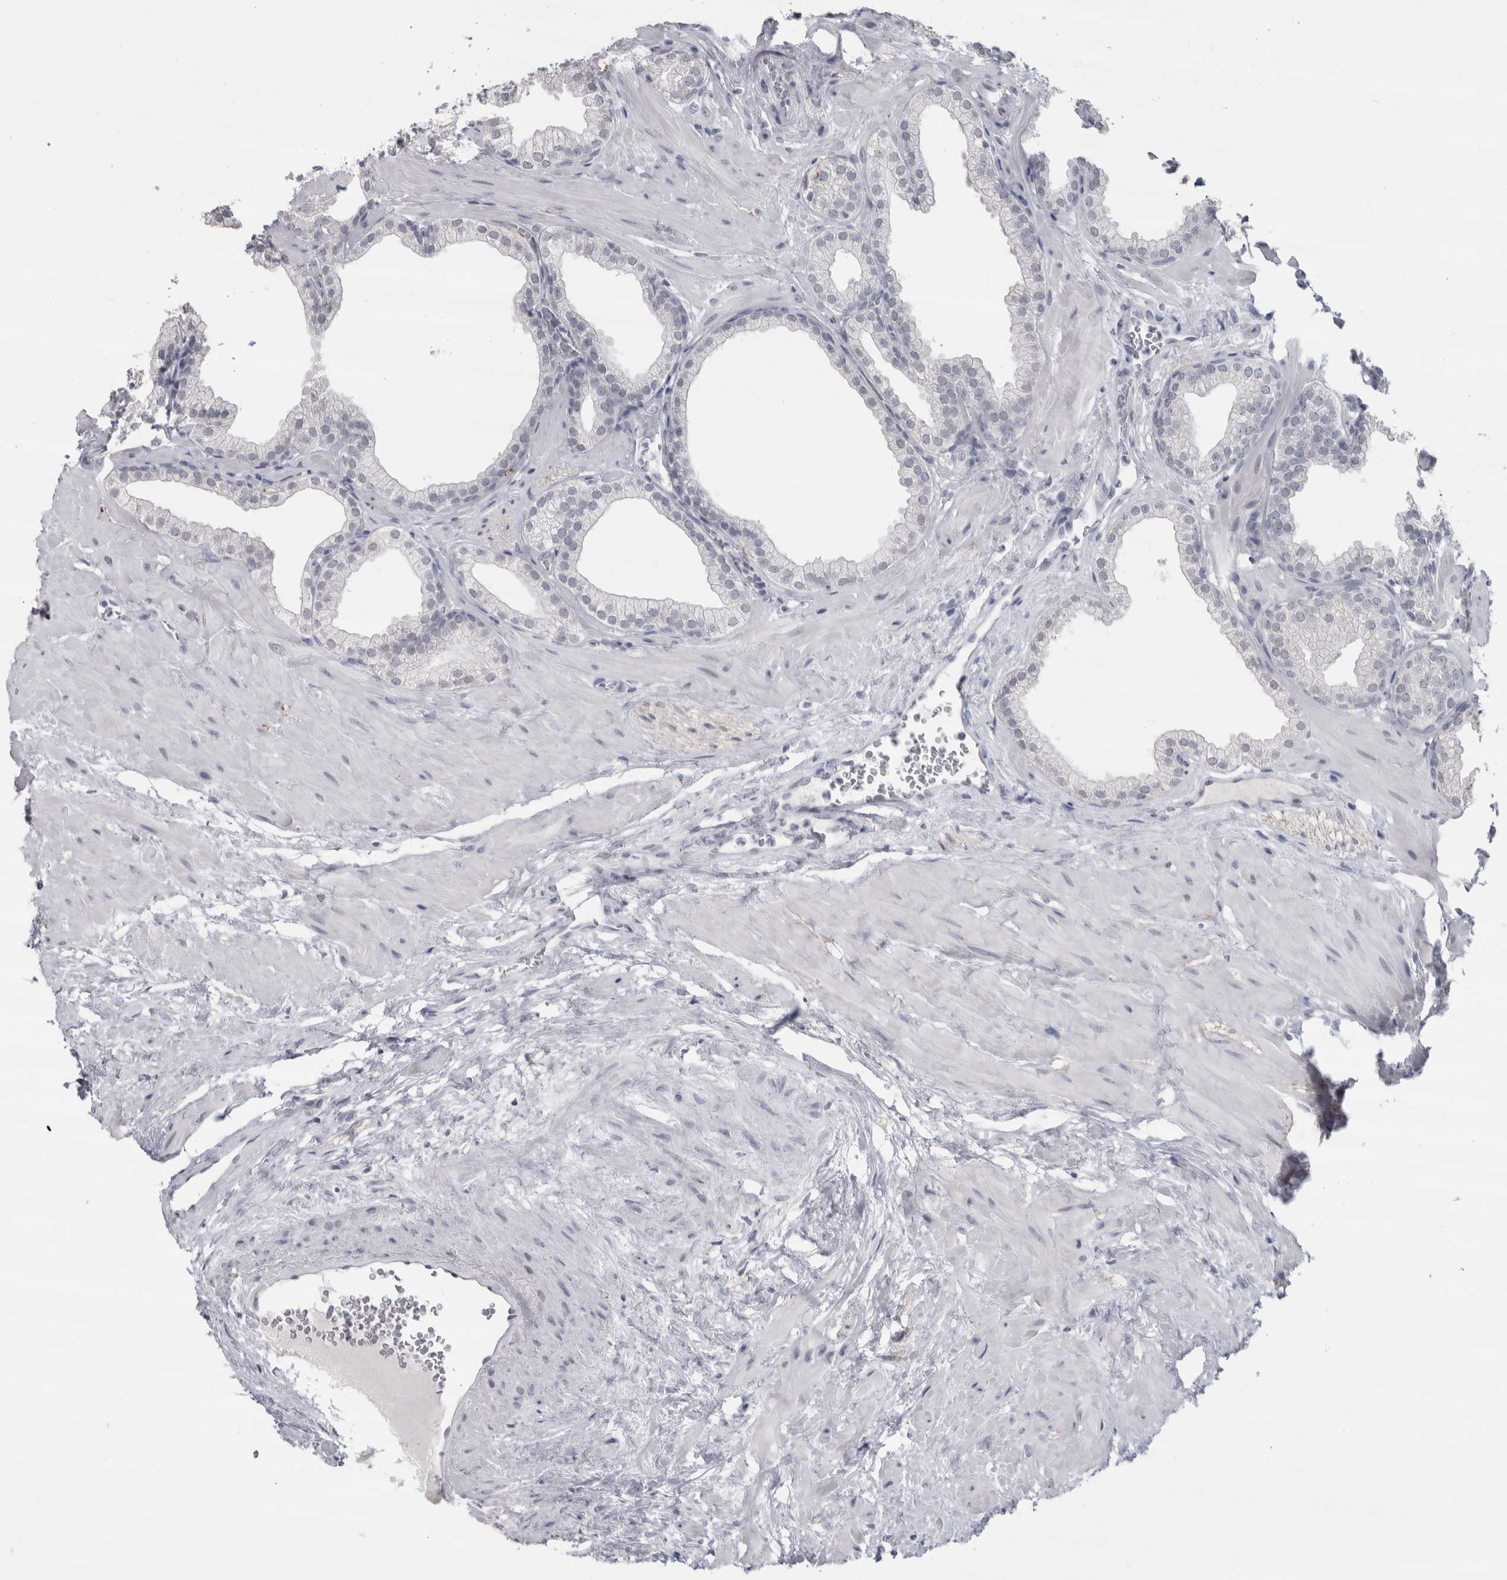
{"staining": {"intensity": "negative", "quantity": "none", "location": "none"}, "tissue": "prostate", "cell_type": "Glandular cells", "image_type": "normal", "snomed": [{"axis": "morphology", "description": "Normal tissue, NOS"}, {"axis": "morphology", "description": "Urothelial carcinoma, Low grade"}, {"axis": "topography", "description": "Urinary bladder"}, {"axis": "topography", "description": "Prostate"}], "caption": "Glandular cells show no significant protein expression in benign prostate. (IHC, brightfield microscopy, high magnification).", "gene": "CDH17", "patient": {"sex": "male", "age": 60}}